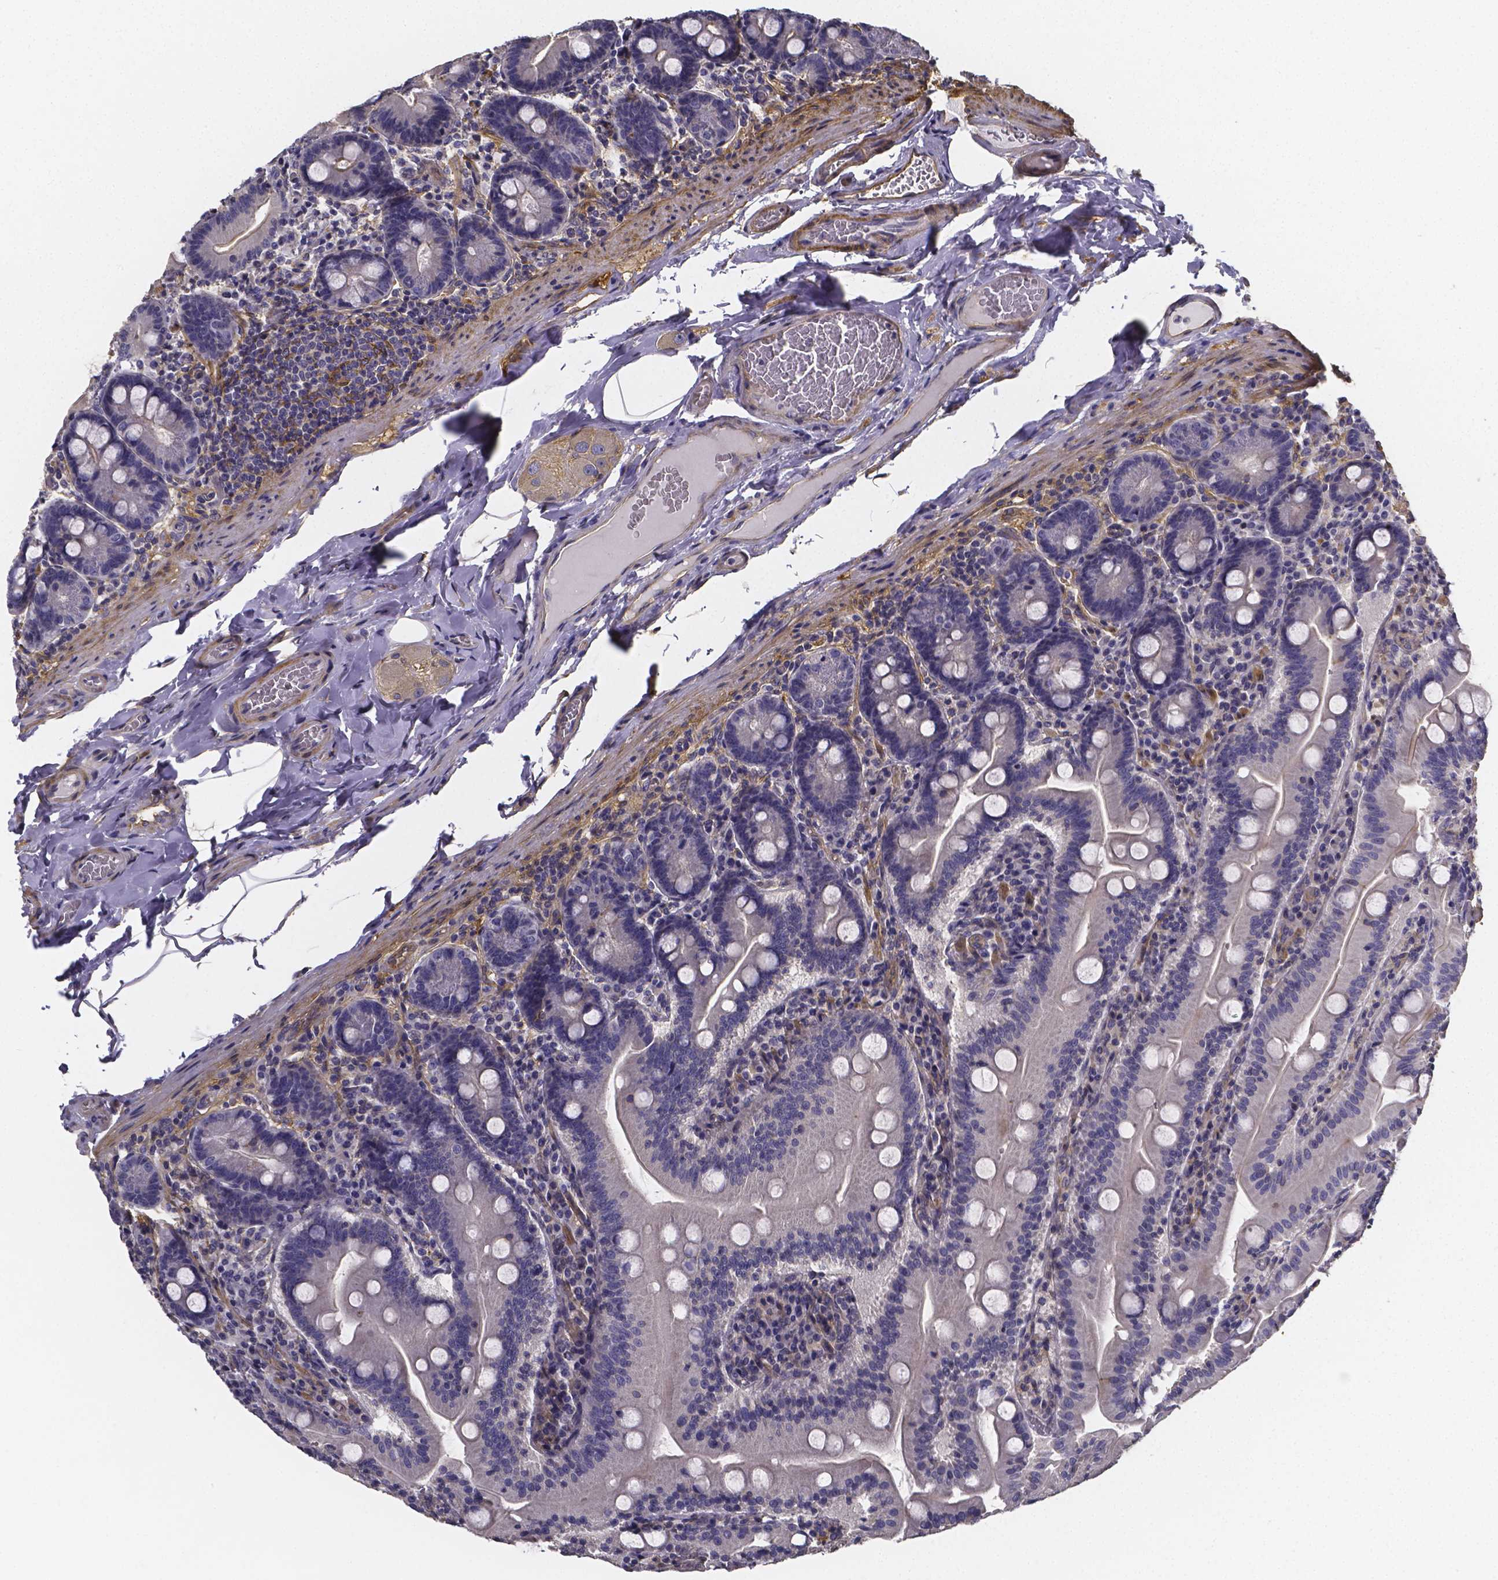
{"staining": {"intensity": "negative", "quantity": "none", "location": "none"}, "tissue": "small intestine", "cell_type": "Glandular cells", "image_type": "normal", "snomed": [{"axis": "morphology", "description": "Normal tissue, NOS"}, {"axis": "topography", "description": "Small intestine"}], "caption": "Human small intestine stained for a protein using IHC exhibits no positivity in glandular cells.", "gene": "RERG", "patient": {"sex": "male", "age": 37}}